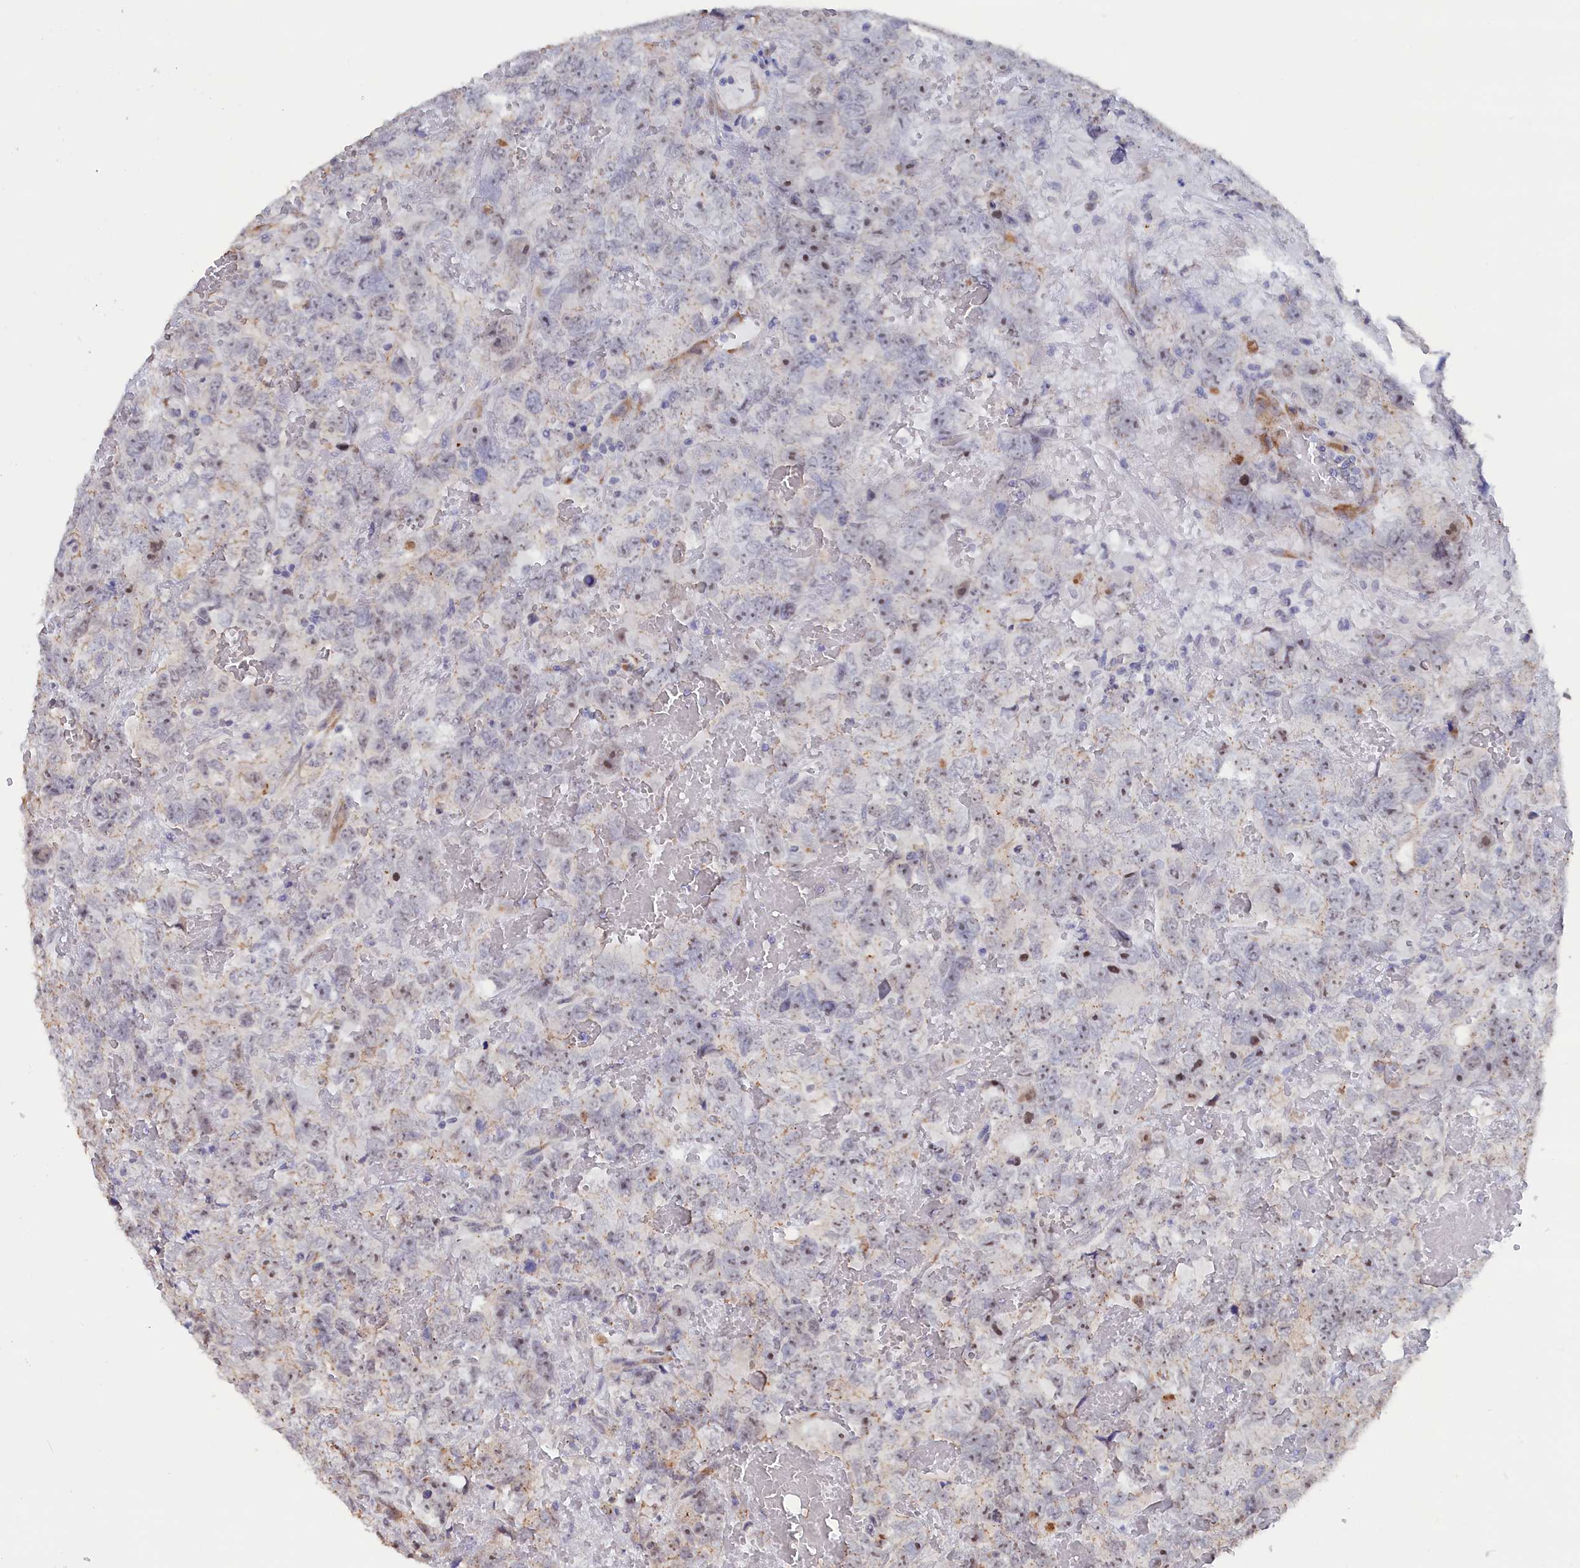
{"staining": {"intensity": "weak", "quantity": "<25%", "location": "nuclear"}, "tissue": "testis cancer", "cell_type": "Tumor cells", "image_type": "cancer", "snomed": [{"axis": "morphology", "description": "Carcinoma, Embryonal, NOS"}, {"axis": "topography", "description": "Testis"}], "caption": "IHC micrograph of testis cancer stained for a protein (brown), which displays no positivity in tumor cells. The staining is performed using DAB (3,3'-diaminobenzidine) brown chromogen with nuclei counter-stained in using hematoxylin.", "gene": "SEMG2", "patient": {"sex": "male", "age": 45}}